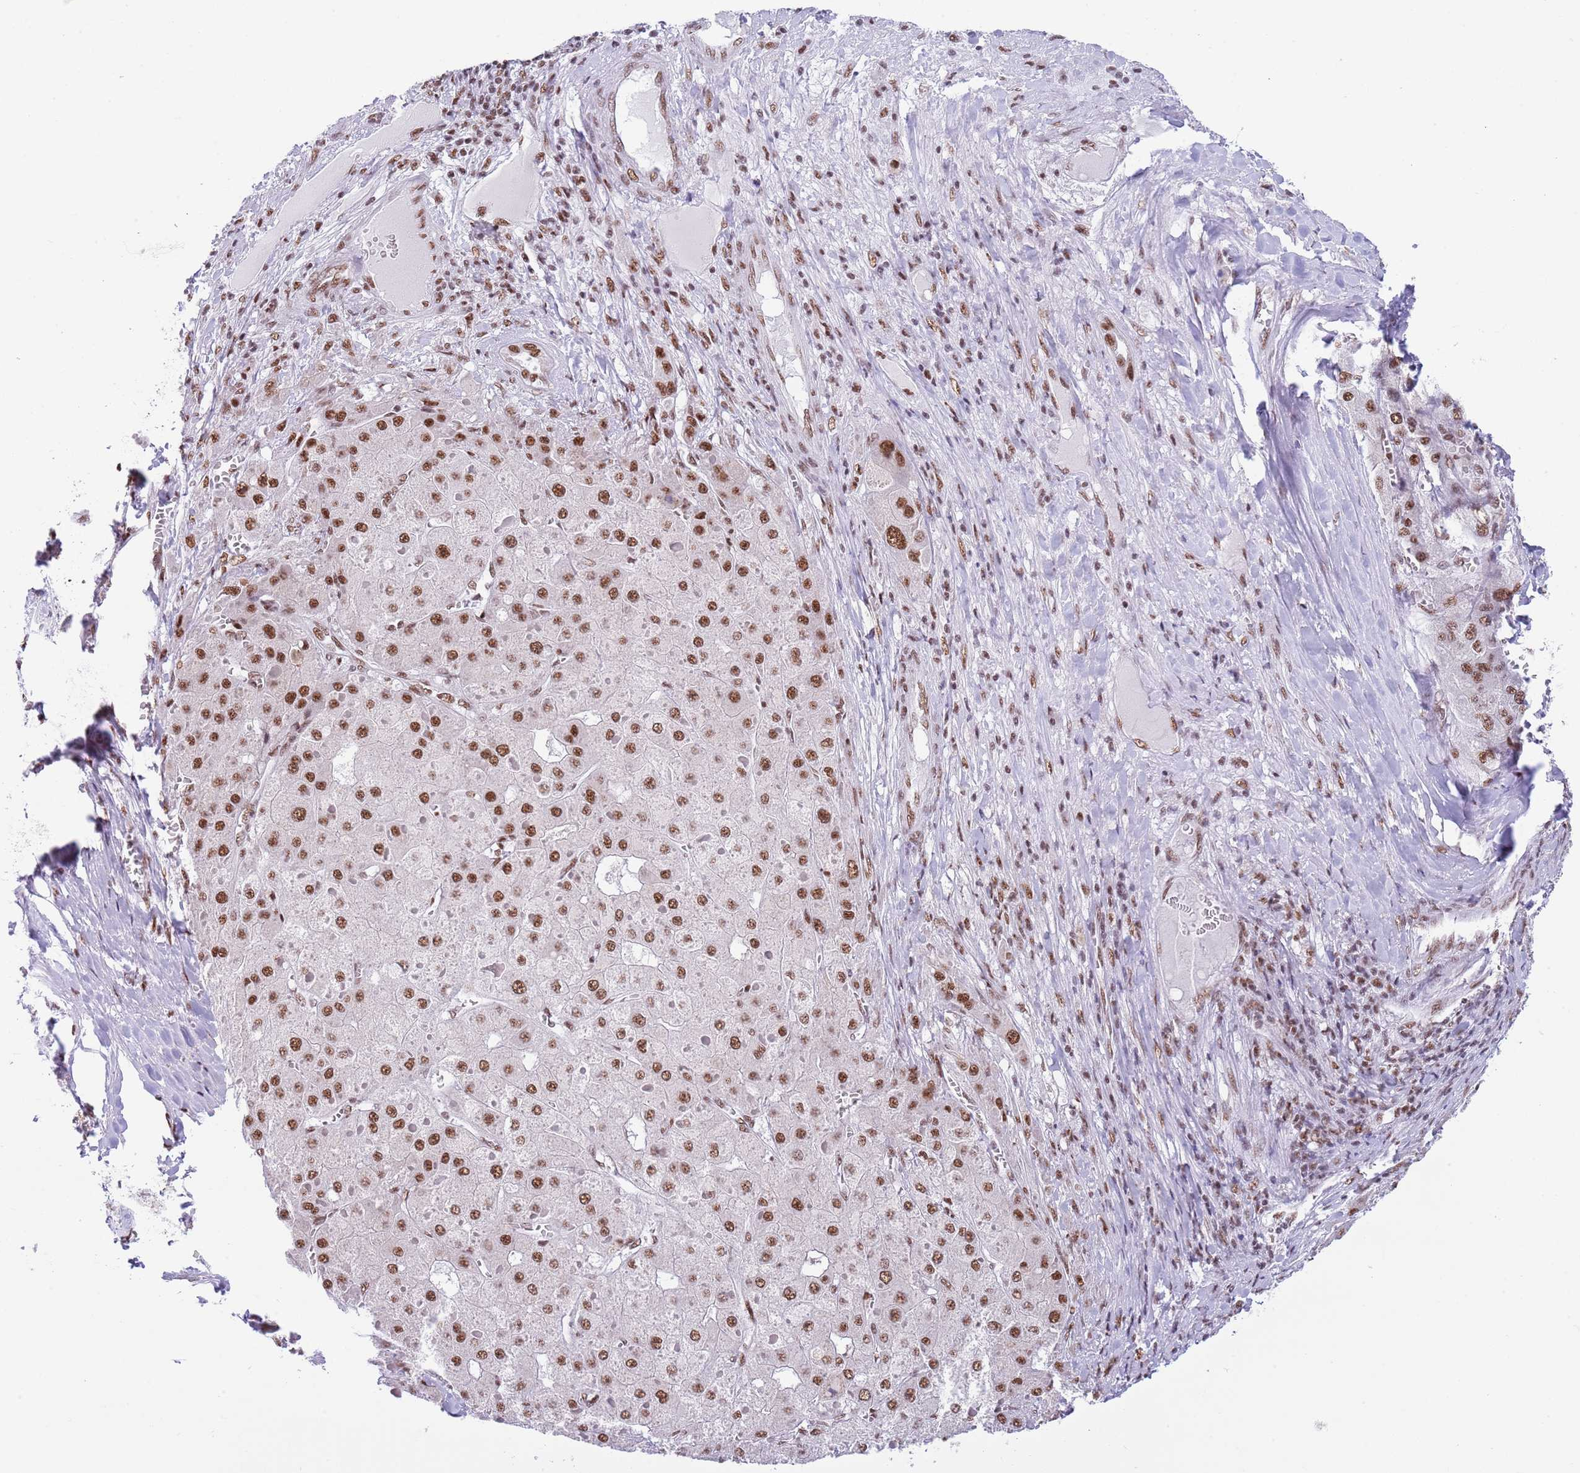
{"staining": {"intensity": "strong", "quantity": ">75%", "location": "nuclear"}, "tissue": "liver cancer", "cell_type": "Tumor cells", "image_type": "cancer", "snomed": [{"axis": "morphology", "description": "Carcinoma, Hepatocellular, NOS"}, {"axis": "topography", "description": "Liver"}], "caption": "Human liver hepatocellular carcinoma stained with a protein marker displays strong staining in tumor cells.", "gene": "SF3A2", "patient": {"sex": "female", "age": 73}}